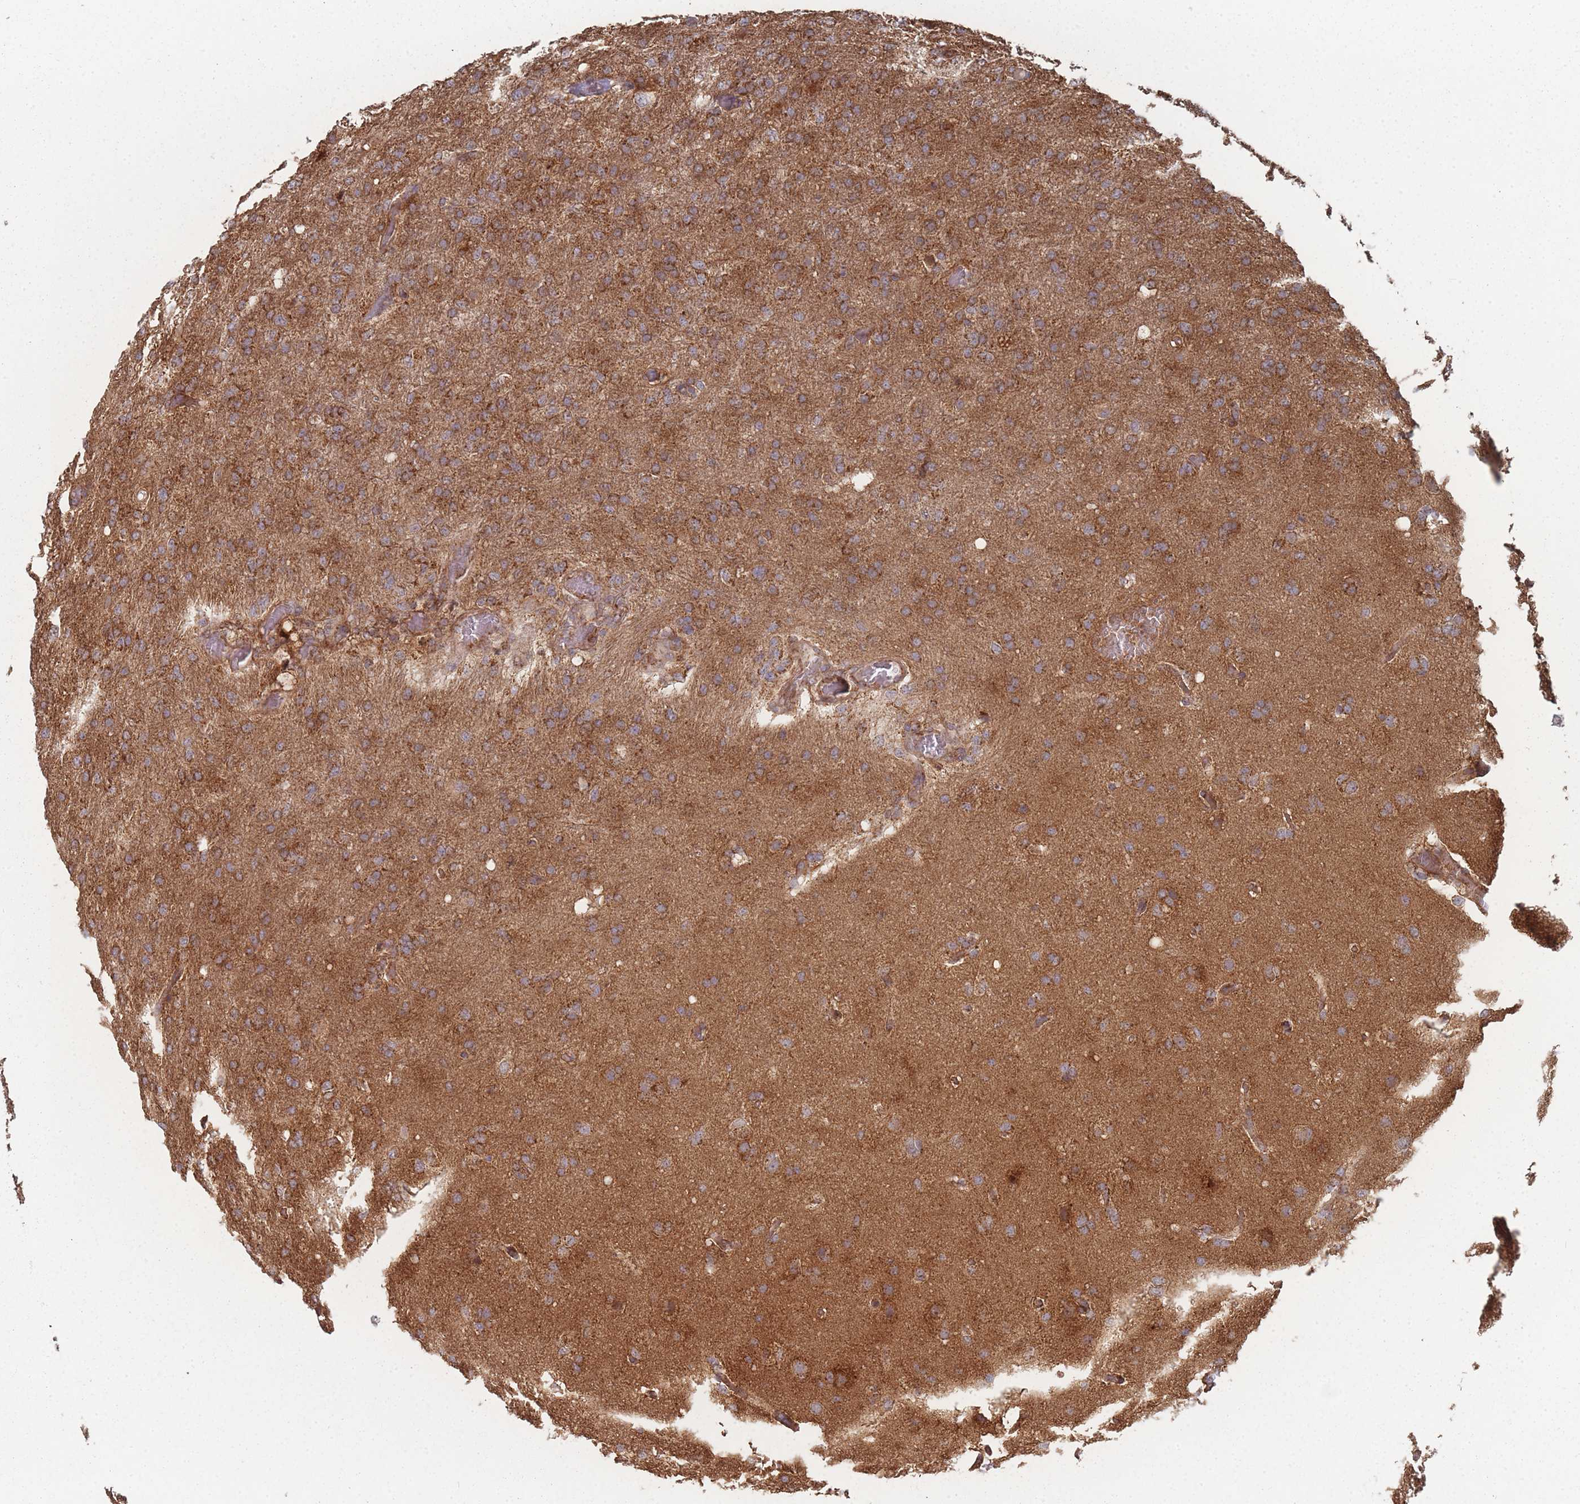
{"staining": {"intensity": "moderate", "quantity": ">75%", "location": "cytoplasmic/membranous"}, "tissue": "glioma", "cell_type": "Tumor cells", "image_type": "cancer", "snomed": [{"axis": "morphology", "description": "Glioma, malignant, High grade"}, {"axis": "topography", "description": "Brain"}], "caption": "Human glioma stained for a protein (brown) reveals moderate cytoplasmic/membranous positive expression in about >75% of tumor cells.", "gene": "PSMB3", "patient": {"sex": "female", "age": 74}}